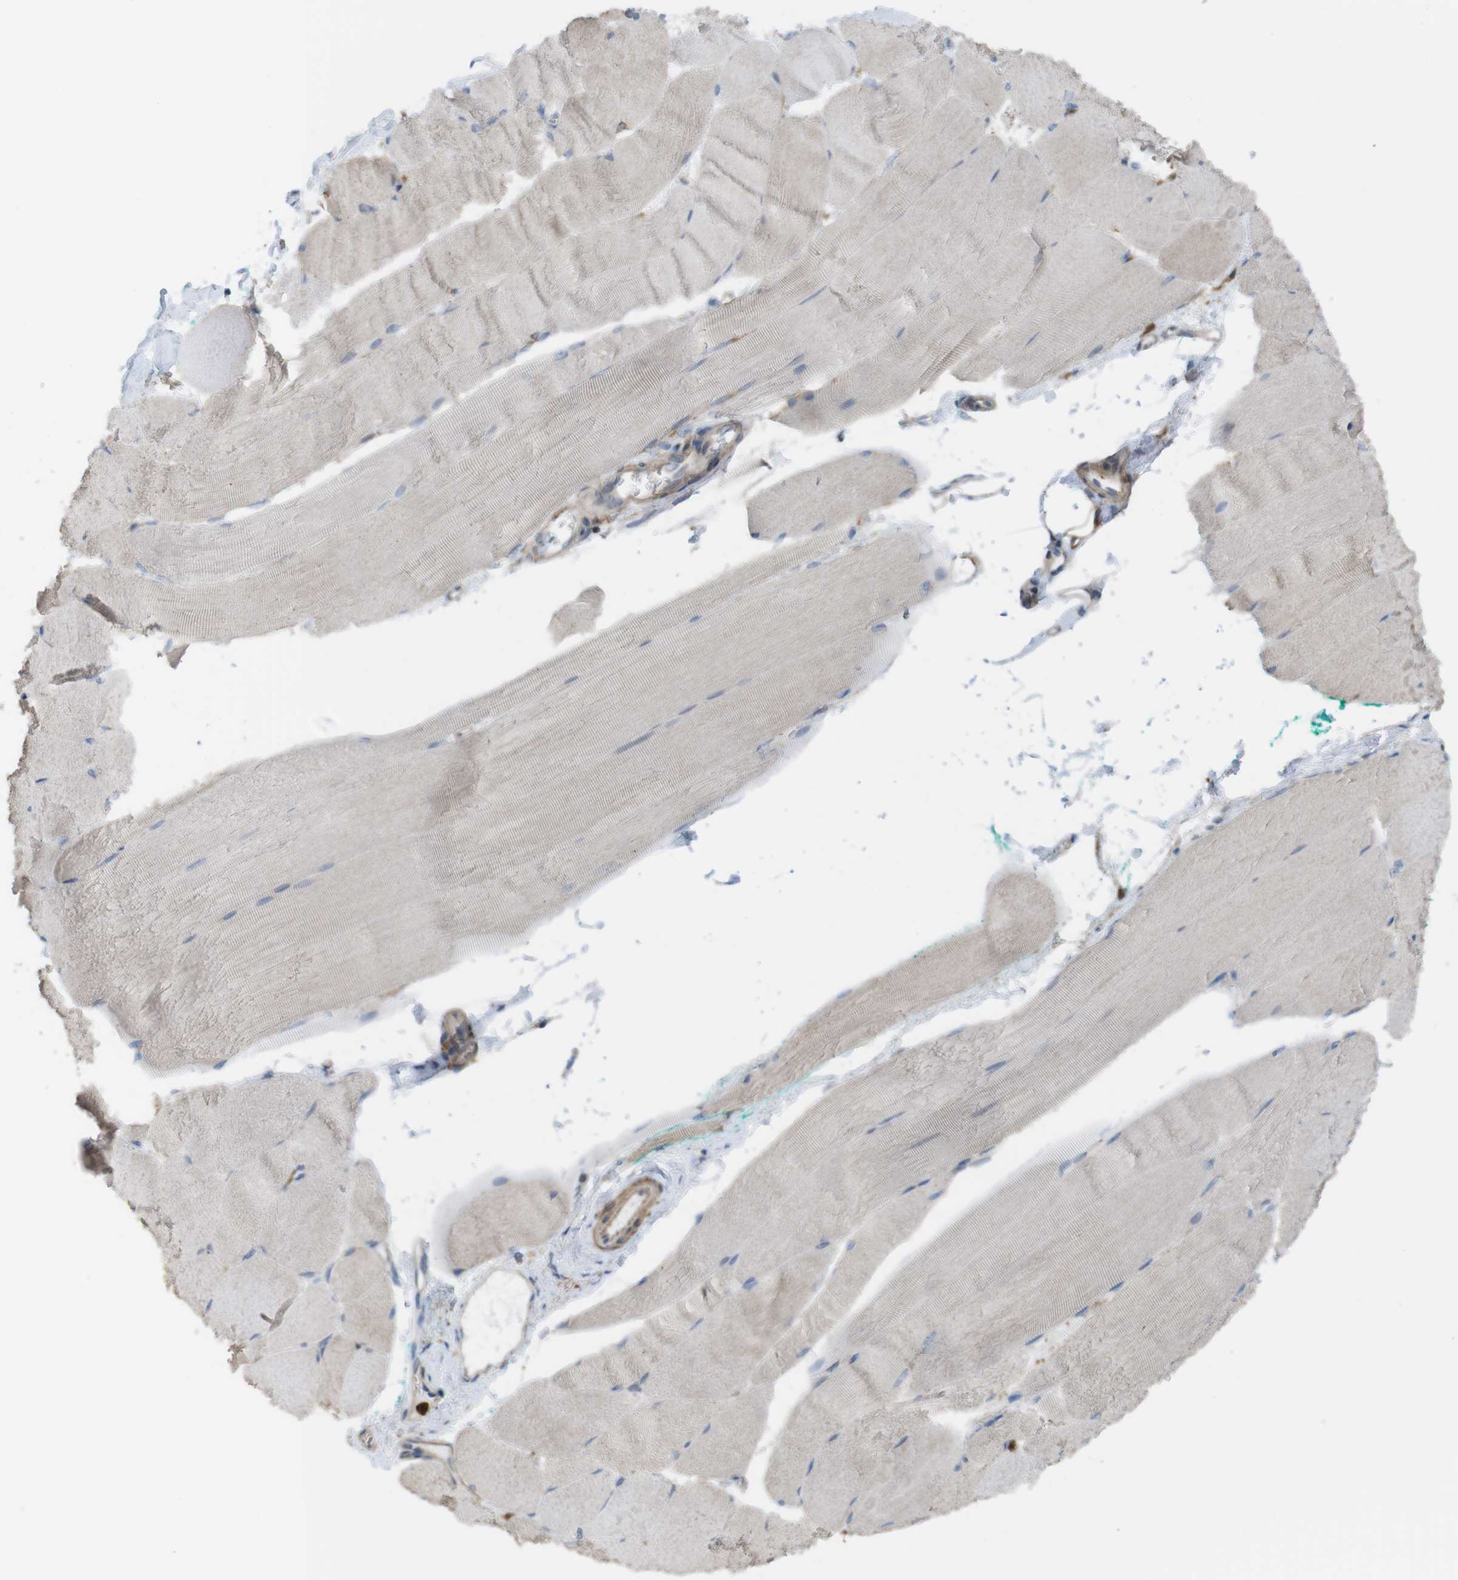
{"staining": {"intensity": "weak", "quantity": "<25%", "location": "cytoplasmic/membranous"}, "tissue": "skeletal muscle", "cell_type": "Myocytes", "image_type": "normal", "snomed": [{"axis": "morphology", "description": "Normal tissue, NOS"}, {"axis": "morphology", "description": "Squamous cell carcinoma, NOS"}, {"axis": "topography", "description": "Skeletal muscle"}], "caption": "High power microscopy image of an immunohistochemistry photomicrograph of unremarkable skeletal muscle, revealing no significant staining in myocytes. Nuclei are stained in blue.", "gene": "PRKCD", "patient": {"sex": "male", "age": 51}}